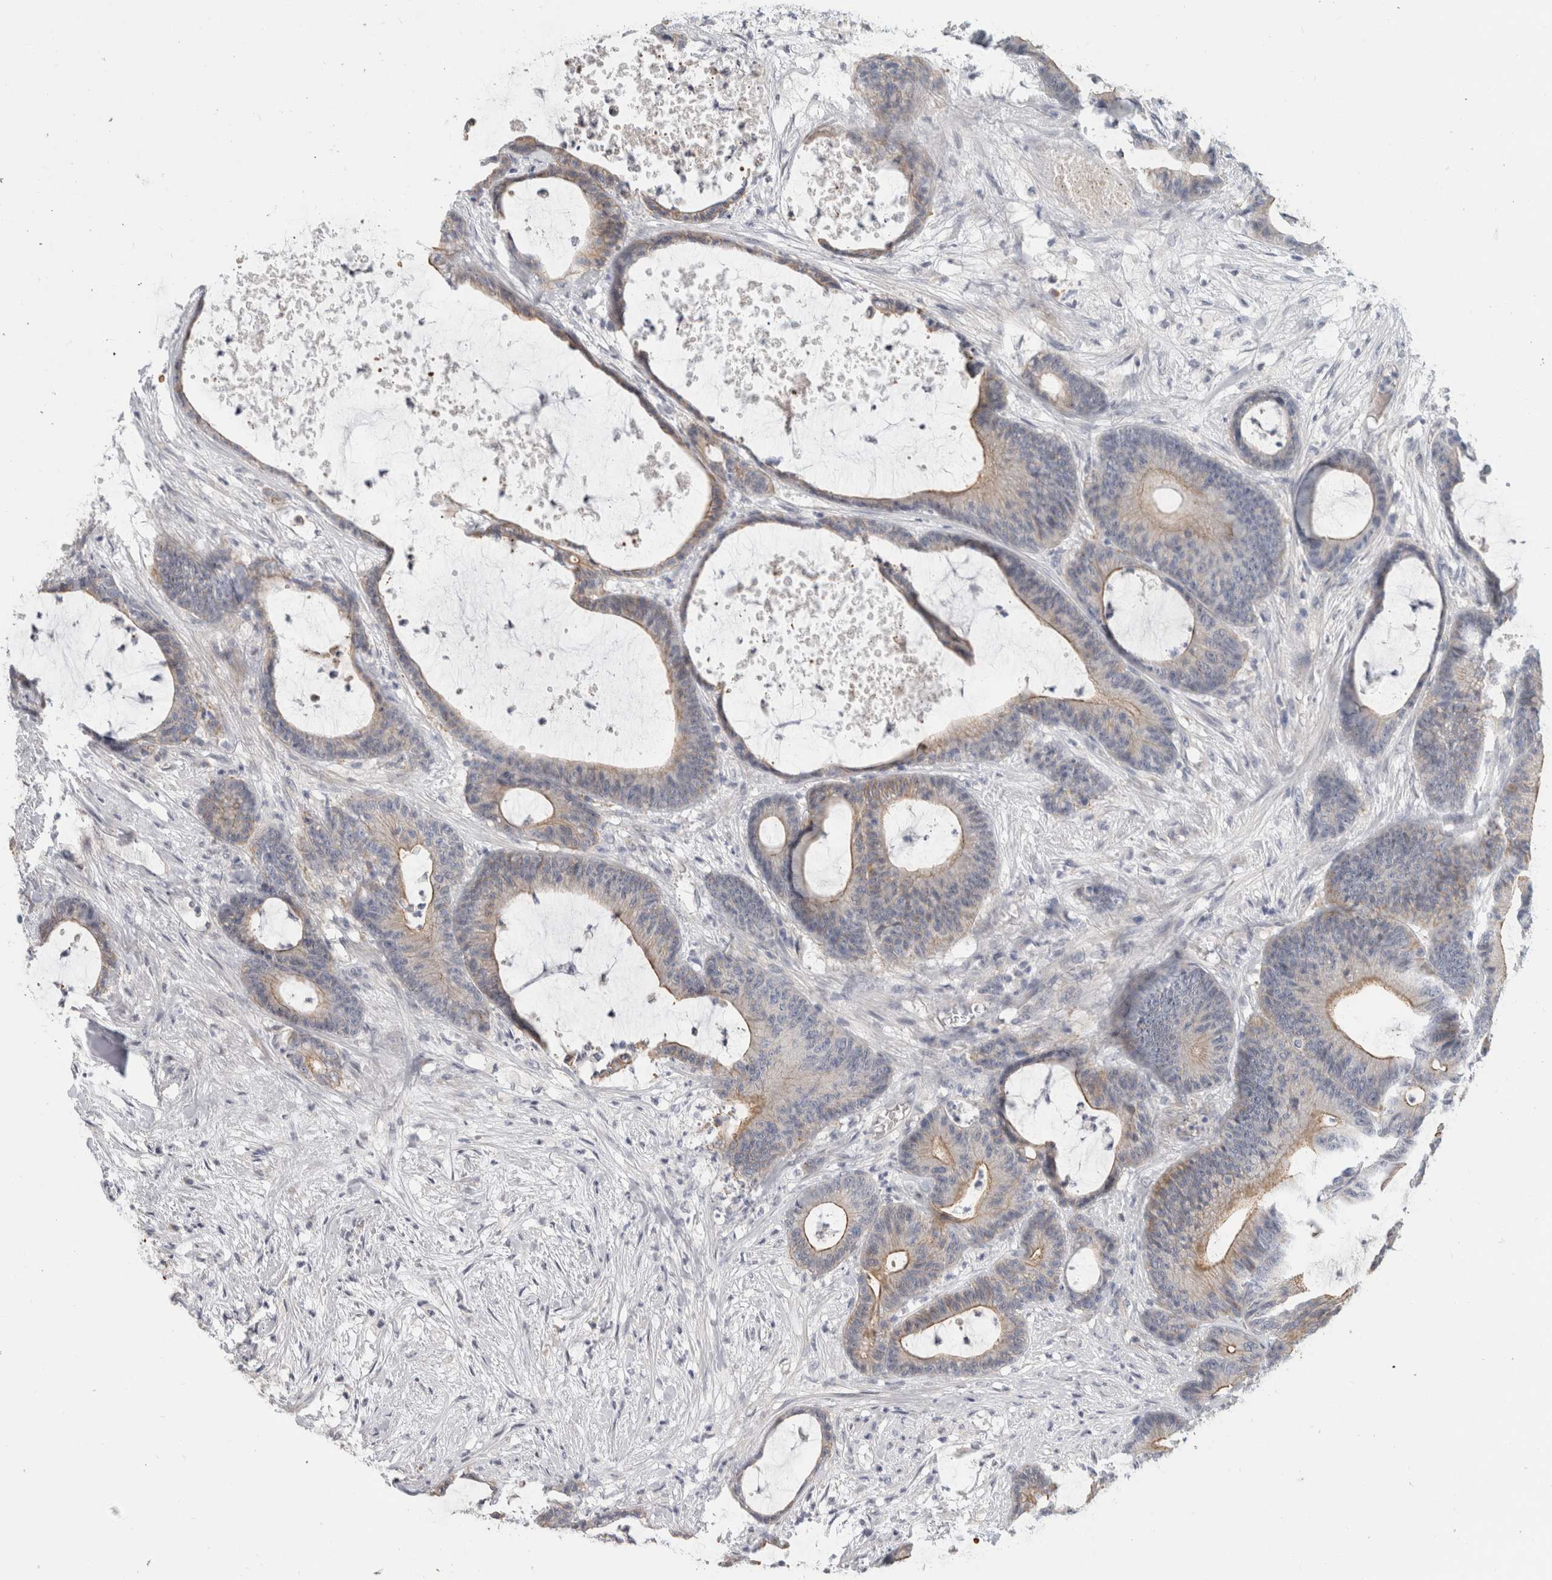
{"staining": {"intensity": "weak", "quantity": "25%-75%", "location": "cytoplasmic/membranous"}, "tissue": "colorectal cancer", "cell_type": "Tumor cells", "image_type": "cancer", "snomed": [{"axis": "morphology", "description": "Adenocarcinoma, NOS"}, {"axis": "topography", "description": "Colon"}], "caption": "Colorectal cancer stained with DAB IHC demonstrates low levels of weak cytoplasmic/membranous expression in about 25%-75% of tumor cells.", "gene": "AFP", "patient": {"sex": "female", "age": 84}}